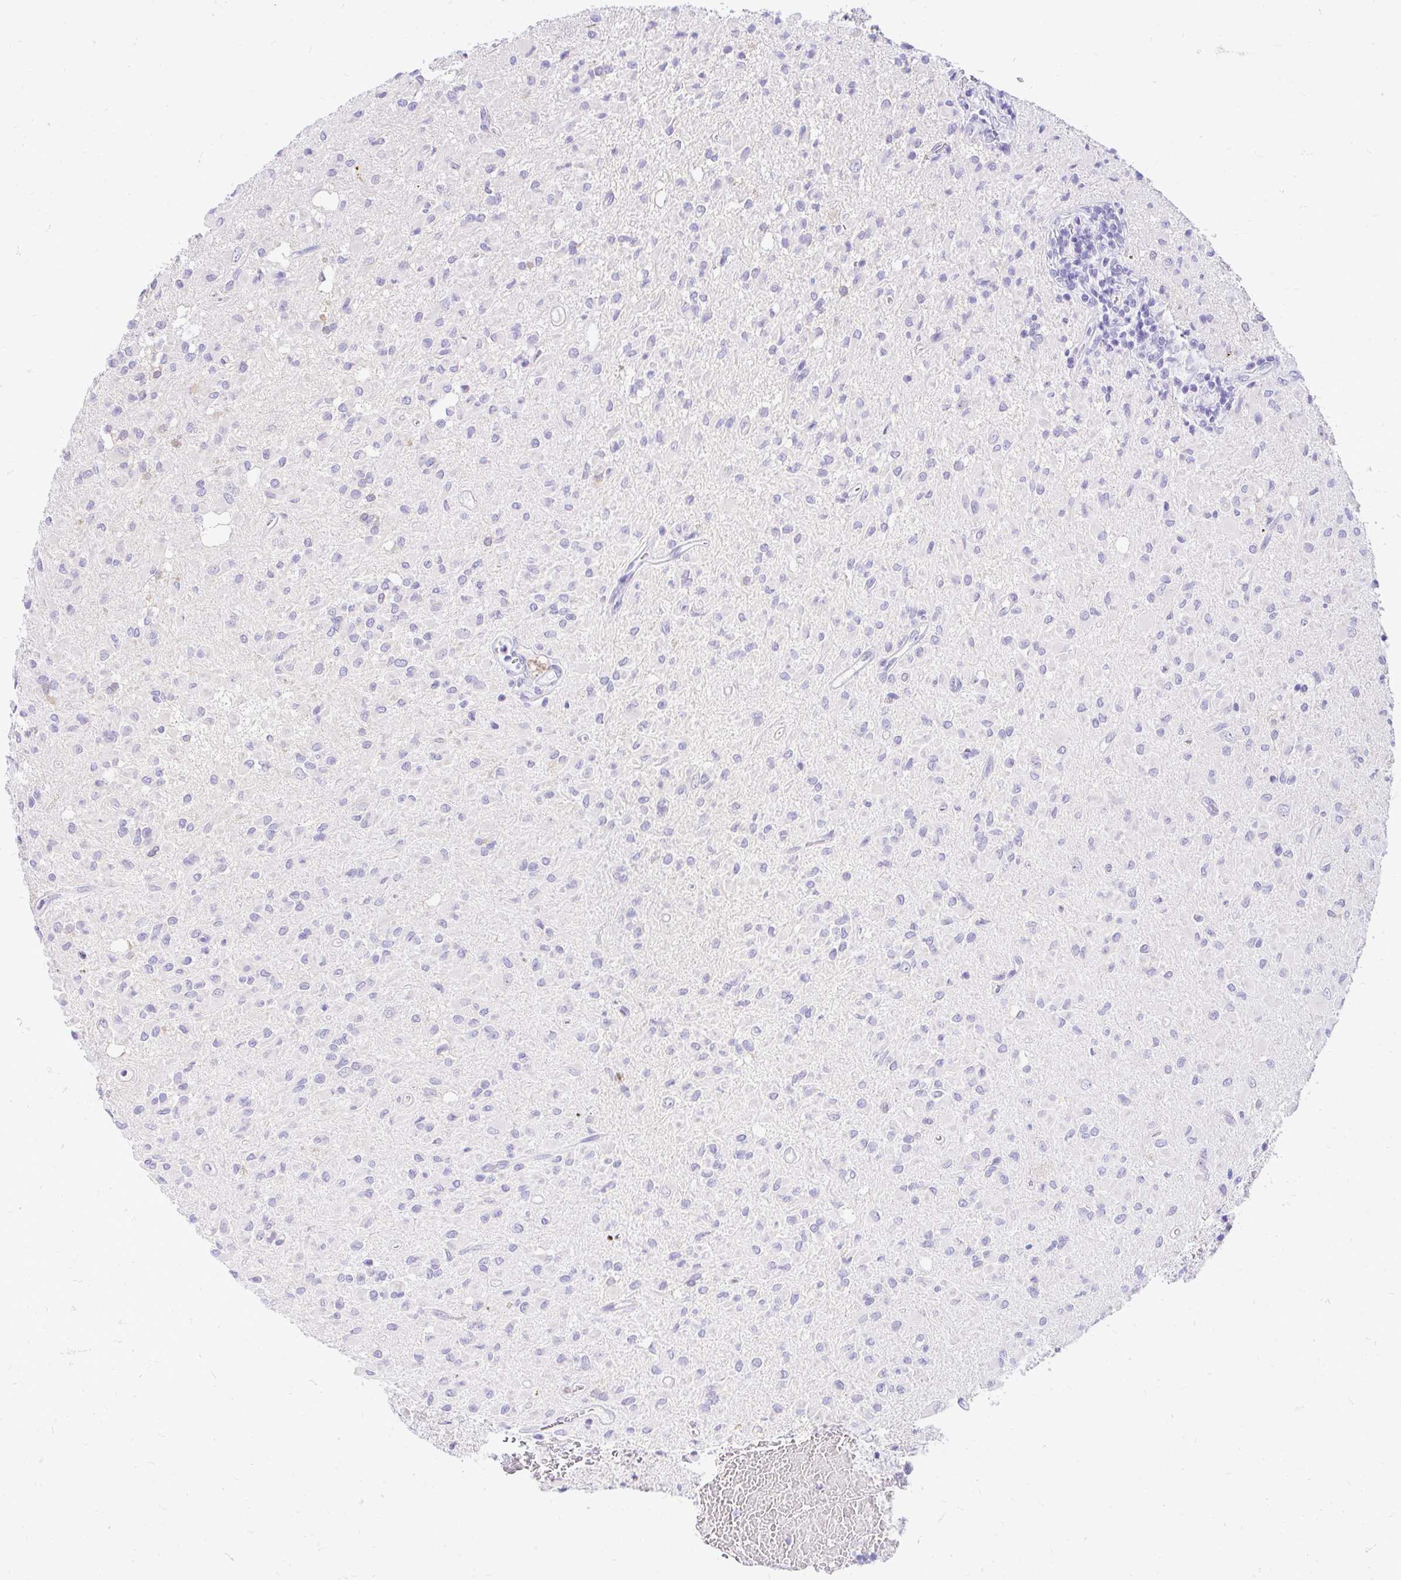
{"staining": {"intensity": "negative", "quantity": "none", "location": "none"}, "tissue": "glioma", "cell_type": "Tumor cells", "image_type": "cancer", "snomed": [{"axis": "morphology", "description": "Glioma, malignant, Low grade"}, {"axis": "topography", "description": "Brain"}], "caption": "Immunohistochemistry micrograph of malignant glioma (low-grade) stained for a protein (brown), which demonstrates no expression in tumor cells.", "gene": "FATE1", "patient": {"sex": "female", "age": 33}}